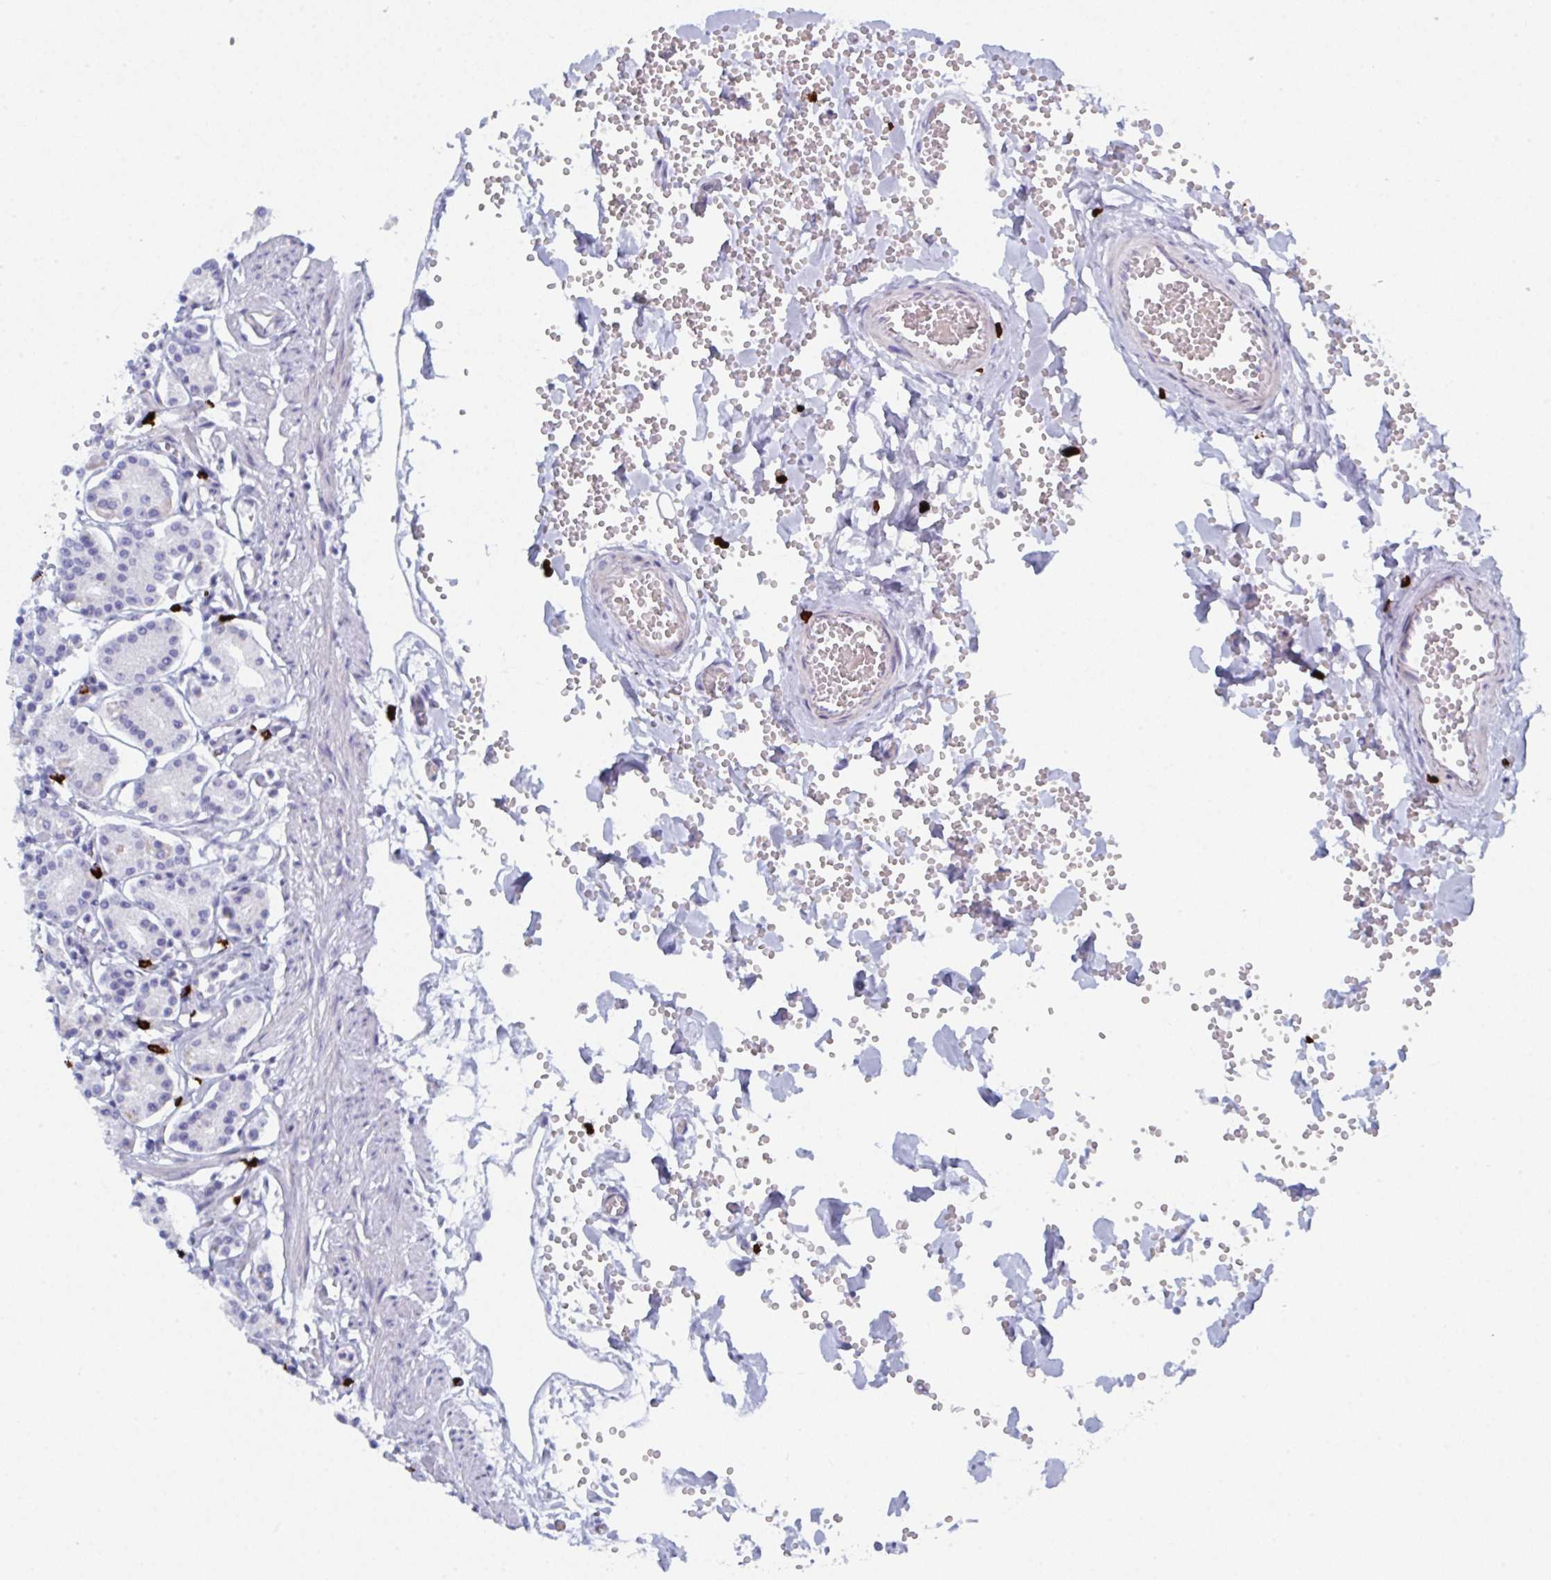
{"staining": {"intensity": "weak", "quantity": "<25%", "location": "cytoplasmic/membranous"}, "tissue": "stomach", "cell_type": "Glandular cells", "image_type": "normal", "snomed": [{"axis": "morphology", "description": "Normal tissue, NOS"}, {"axis": "topography", "description": "Stomach"}], "caption": "The micrograph displays no significant positivity in glandular cells of stomach.", "gene": "ZNF684", "patient": {"sex": "female", "age": 62}}